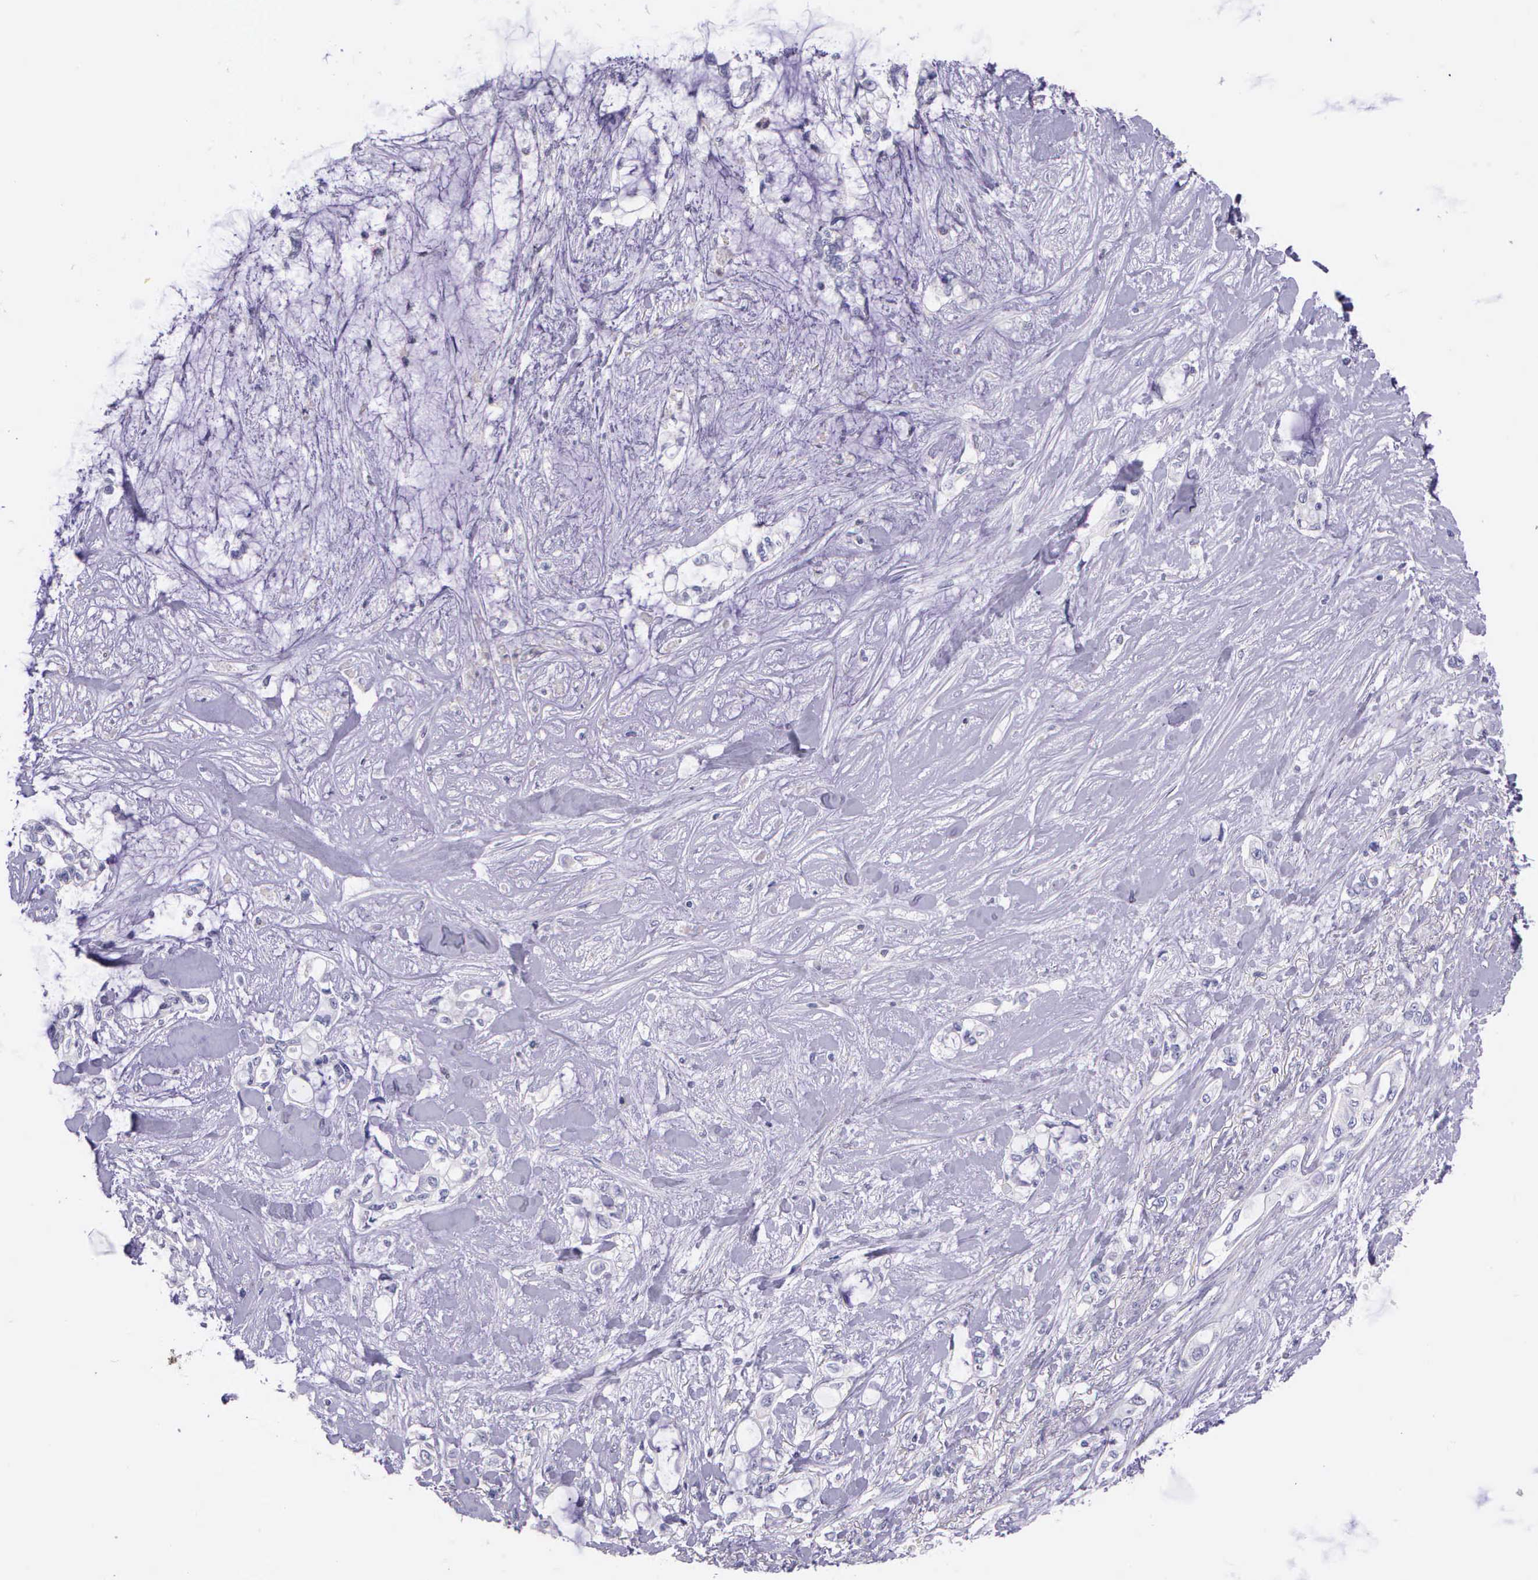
{"staining": {"intensity": "negative", "quantity": "none", "location": "none"}, "tissue": "pancreatic cancer", "cell_type": "Tumor cells", "image_type": "cancer", "snomed": [{"axis": "morphology", "description": "Adenocarcinoma, NOS"}, {"axis": "topography", "description": "Pancreas"}], "caption": "Adenocarcinoma (pancreatic) was stained to show a protein in brown. There is no significant staining in tumor cells.", "gene": "THSD7A", "patient": {"sex": "female", "age": 70}}